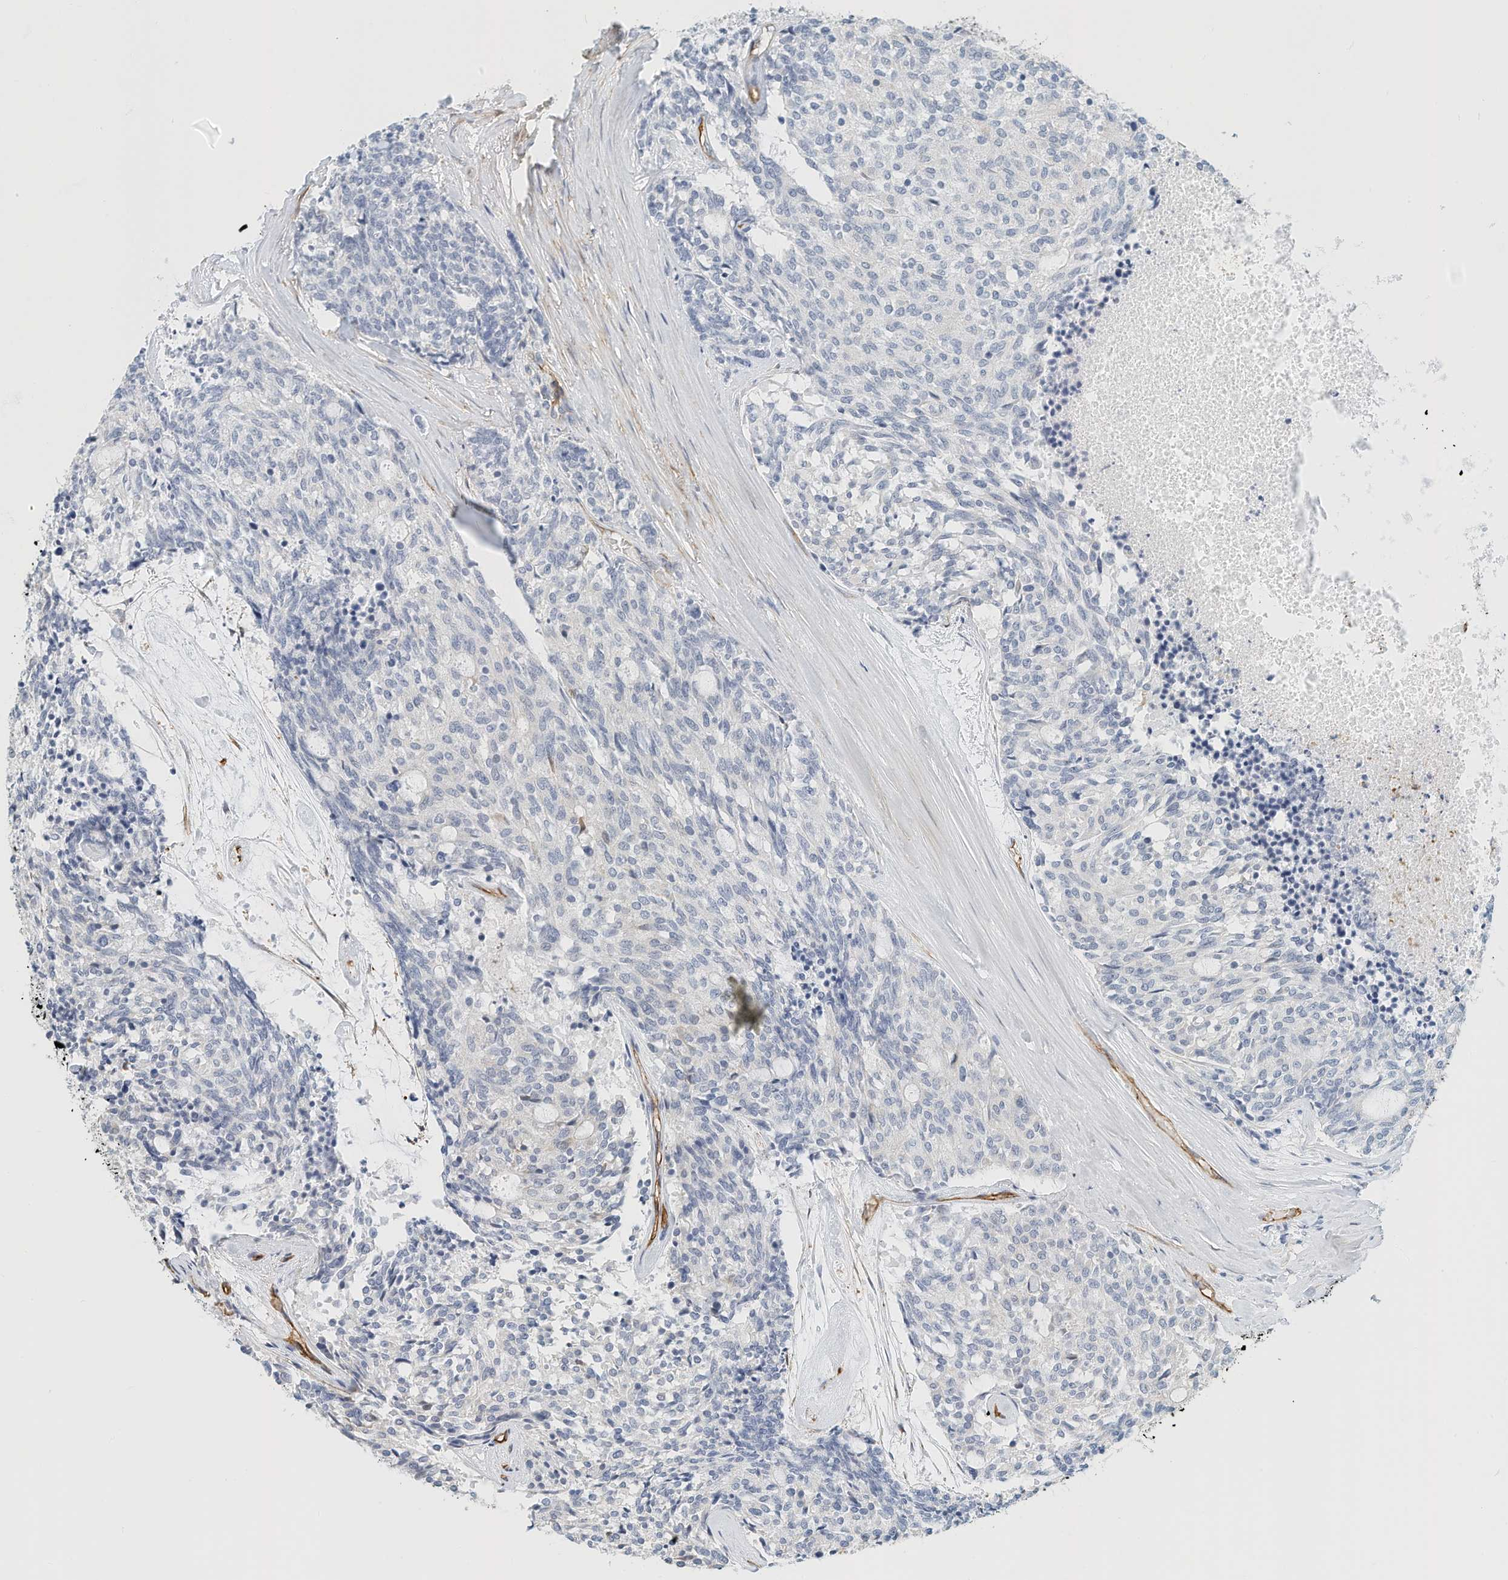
{"staining": {"intensity": "negative", "quantity": "none", "location": "none"}, "tissue": "carcinoid", "cell_type": "Tumor cells", "image_type": "cancer", "snomed": [{"axis": "morphology", "description": "Carcinoid, malignant, NOS"}, {"axis": "topography", "description": "Pancreas"}], "caption": "This micrograph is of carcinoid (malignant) stained with IHC to label a protein in brown with the nuclei are counter-stained blue. There is no expression in tumor cells.", "gene": "ARHGAP28", "patient": {"sex": "female", "age": 54}}